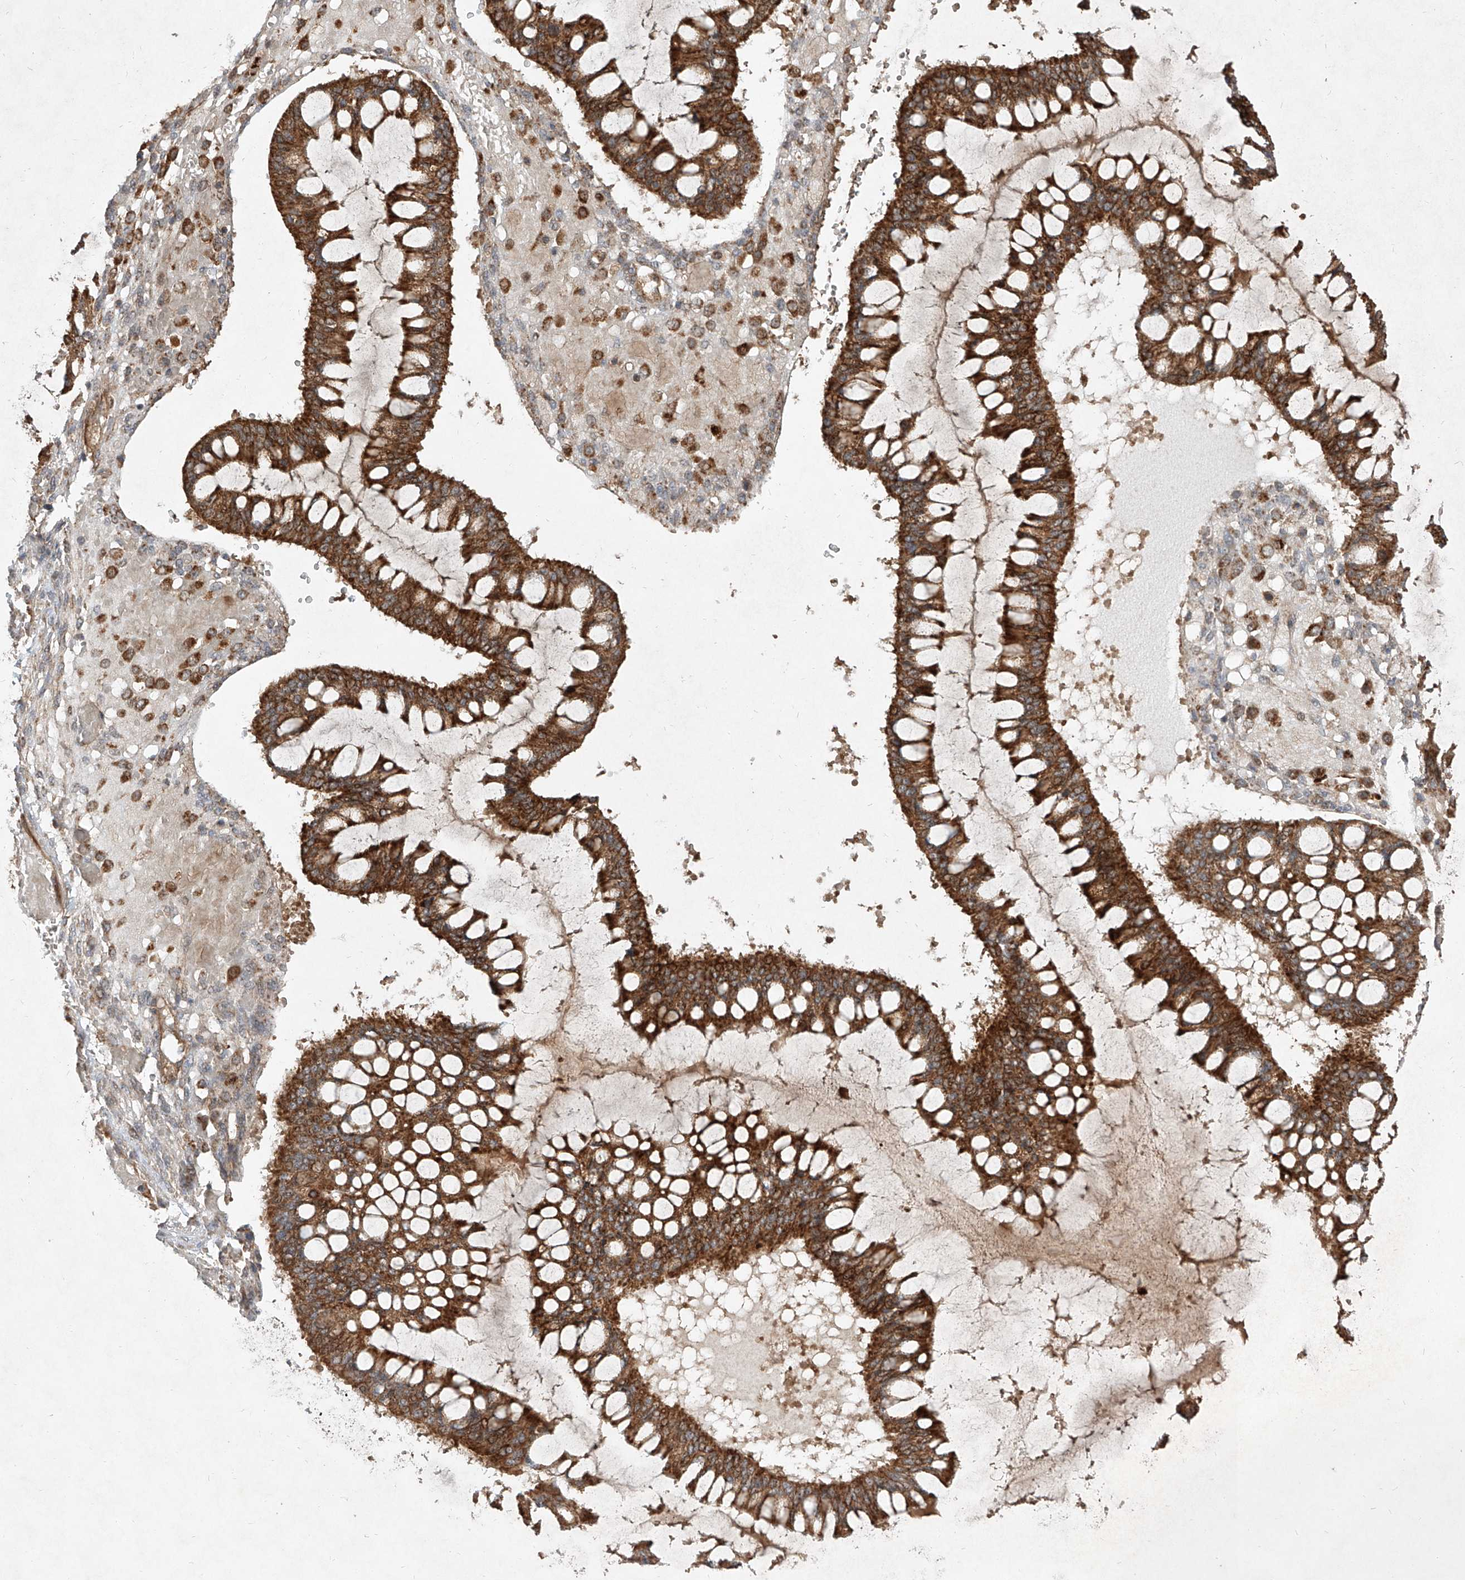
{"staining": {"intensity": "strong", "quantity": ">75%", "location": "cytoplasmic/membranous"}, "tissue": "ovarian cancer", "cell_type": "Tumor cells", "image_type": "cancer", "snomed": [{"axis": "morphology", "description": "Cystadenocarcinoma, mucinous, NOS"}, {"axis": "topography", "description": "Ovary"}], "caption": "Immunohistochemical staining of human ovarian mucinous cystadenocarcinoma displays high levels of strong cytoplasmic/membranous protein expression in approximately >75% of tumor cells.", "gene": "AIM2", "patient": {"sex": "female", "age": 73}}